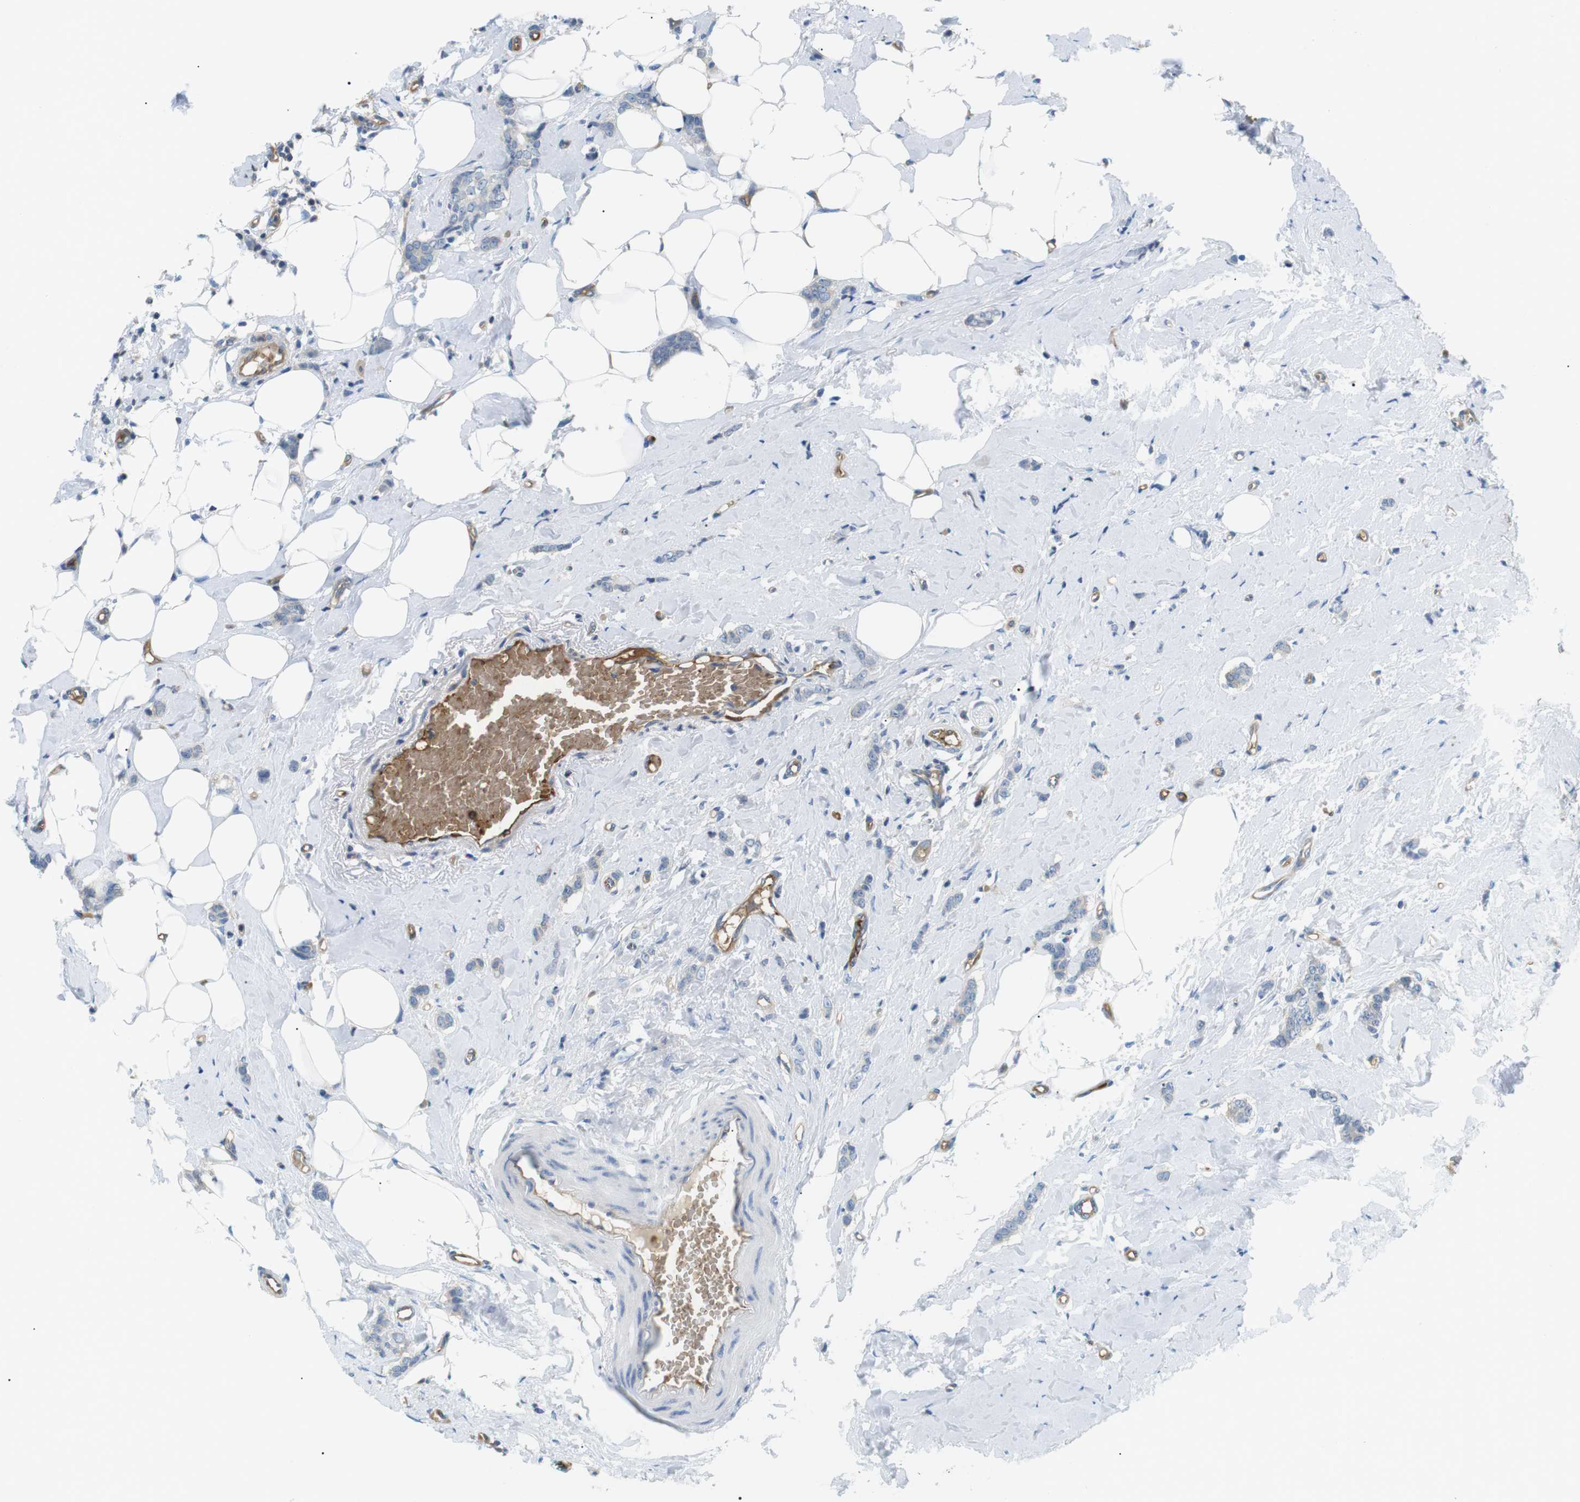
{"staining": {"intensity": "negative", "quantity": "none", "location": "none"}, "tissue": "breast cancer", "cell_type": "Tumor cells", "image_type": "cancer", "snomed": [{"axis": "morphology", "description": "Lobular carcinoma"}, {"axis": "topography", "description": "Skin"}, {"axis": "topography", "description": "Breast"}], "caption": "Tumor cells show no significant positivity in breast cancer (lobular carcinoma).", "gene": "ADCY10", "patient": {"sex": "female", "age": 46}}